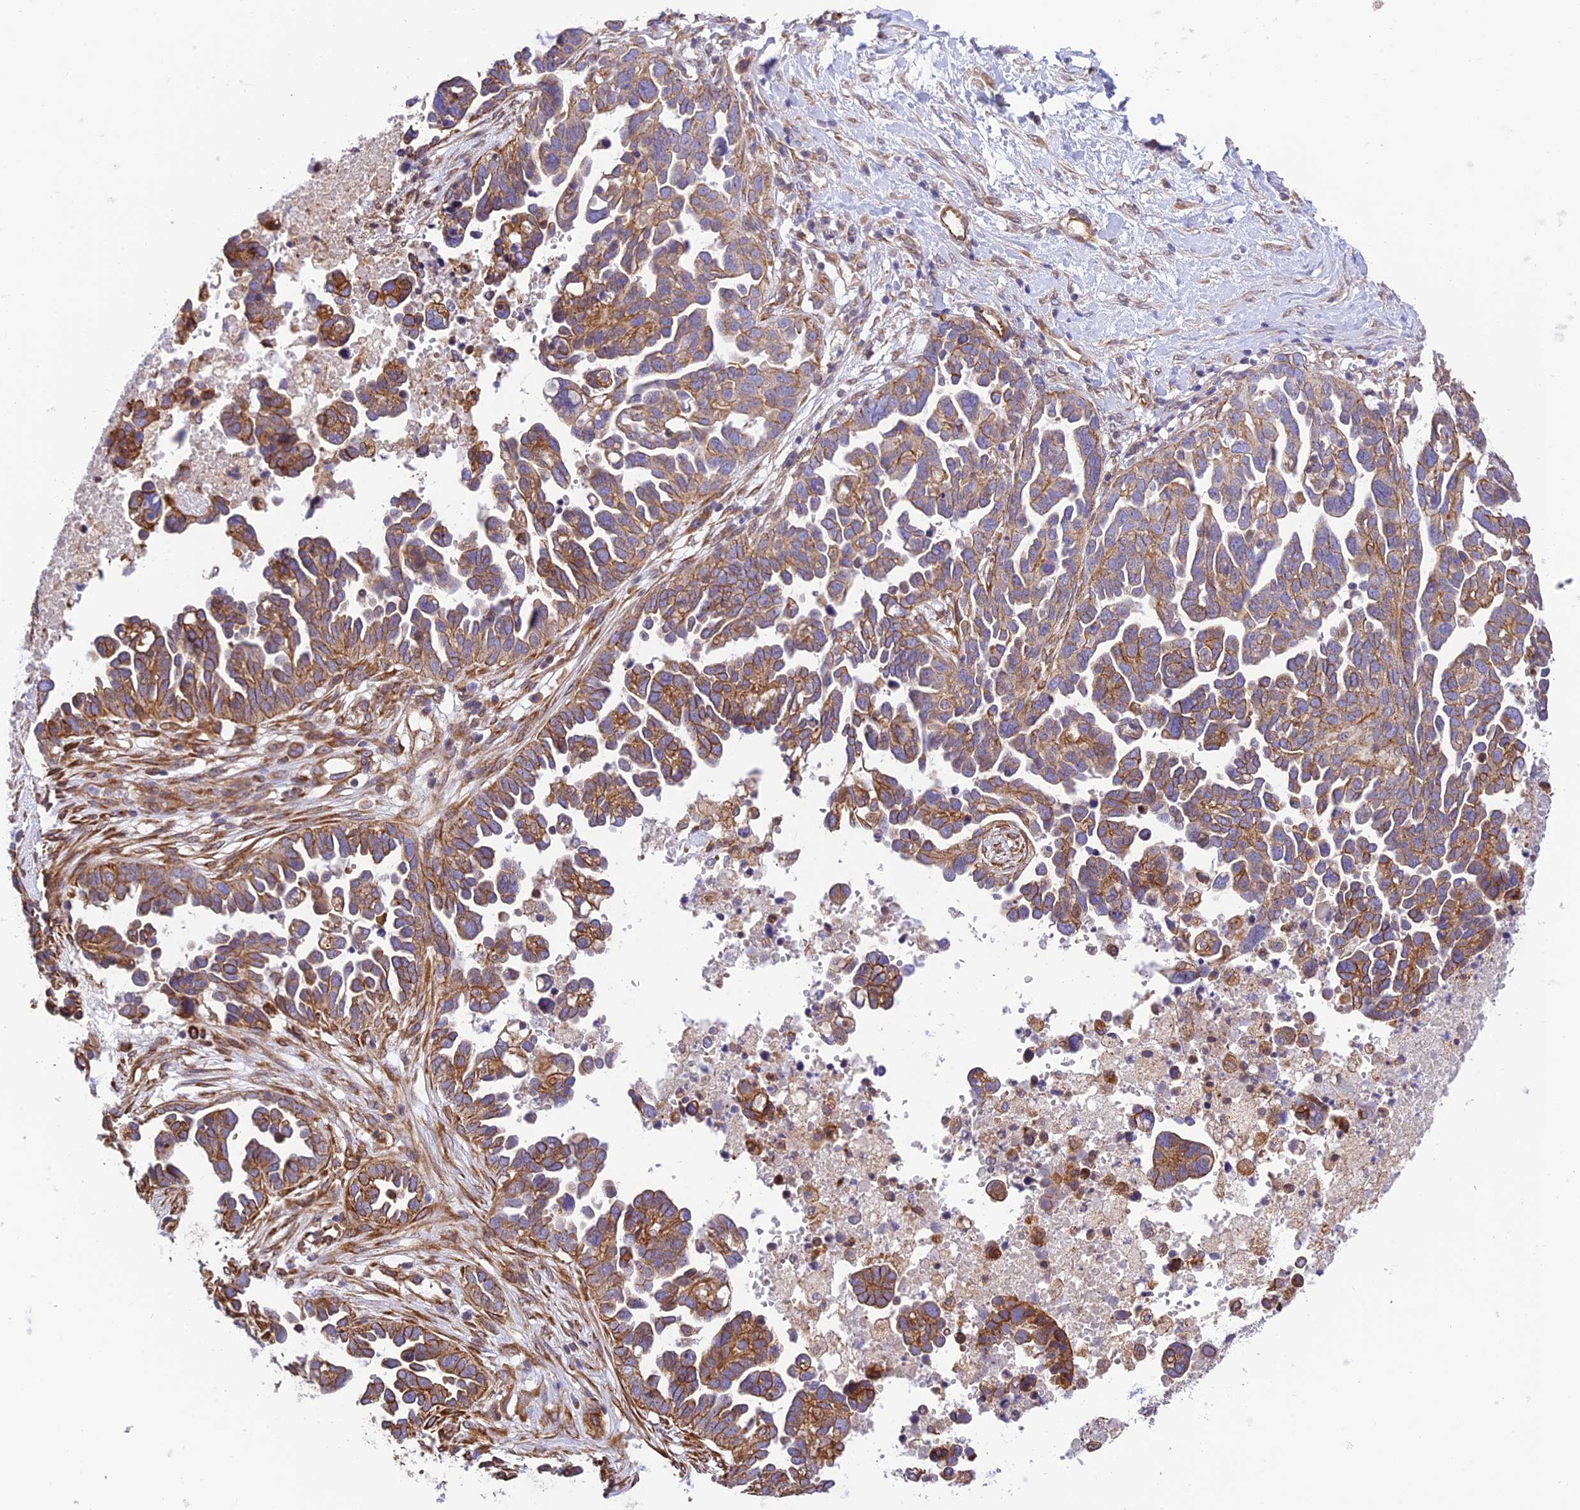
{"staining": {"intensity": "moderate", "quantity": ">75%", "location": "cytoplasmic/membranous"}, "tissue": "ovarian cancer", "cell_type": "Tumor cells", "image_type": "cancer", "snomed": [{"axis": "morphology", "description": "Cystadenocarcinoma, serous, NOS"}, {"axis": "topography", "description": "Ovary"}], "caption": "Ovarian serous cystadenocarcinoma stained with IHC shows moderate cytoplasmic/membranous staining in about >75% of tumor cells.", "gene": "EXOC3L4", "patient": {"sex": "female", "age": 54}}